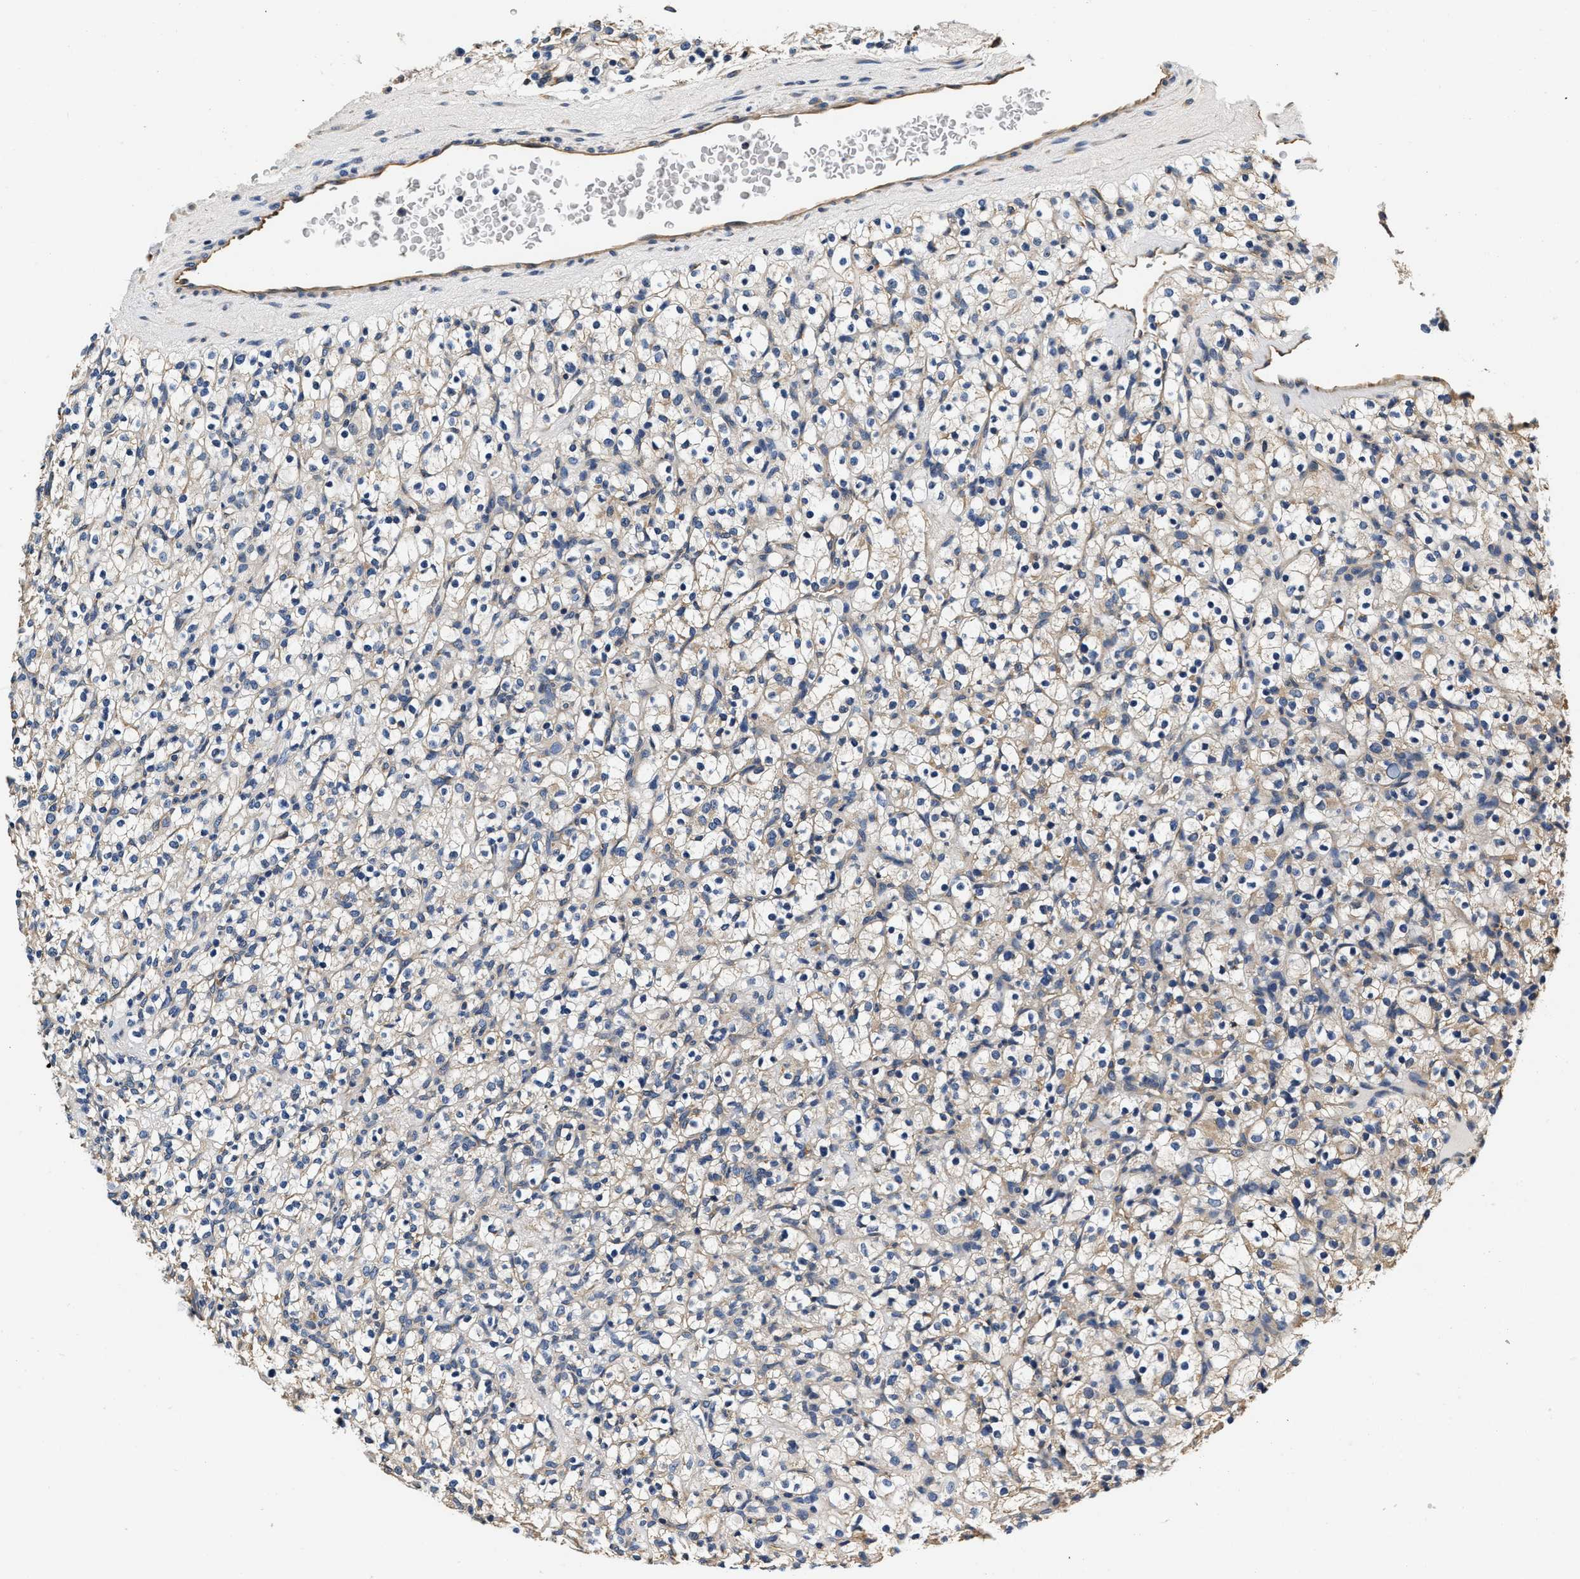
{"staining": {"intensity": "weak", "quantity": "25%-75%", "location": "cytoplasmic/membranous"}, "tissue": "renal cancer", "cell_type": "Tumor cells", "image_type": "cancer", "snomed": [{"axis": "morphology", "description": "Normal tissue, NOS"}, {"axis": "morphology", "description": "Adenocarcinoma, NOS"}, {"axis": "topography", "description": "Kidney"}], "caption": "Immunohistochemical staining of human adenocarcinoma (renal) reveals low levels of weak cytoplasmic/membranous staining in about 25%-75% of tumor cells.", "gene": "ABCG8", "patient": {"sex": "female", "age": 72}}